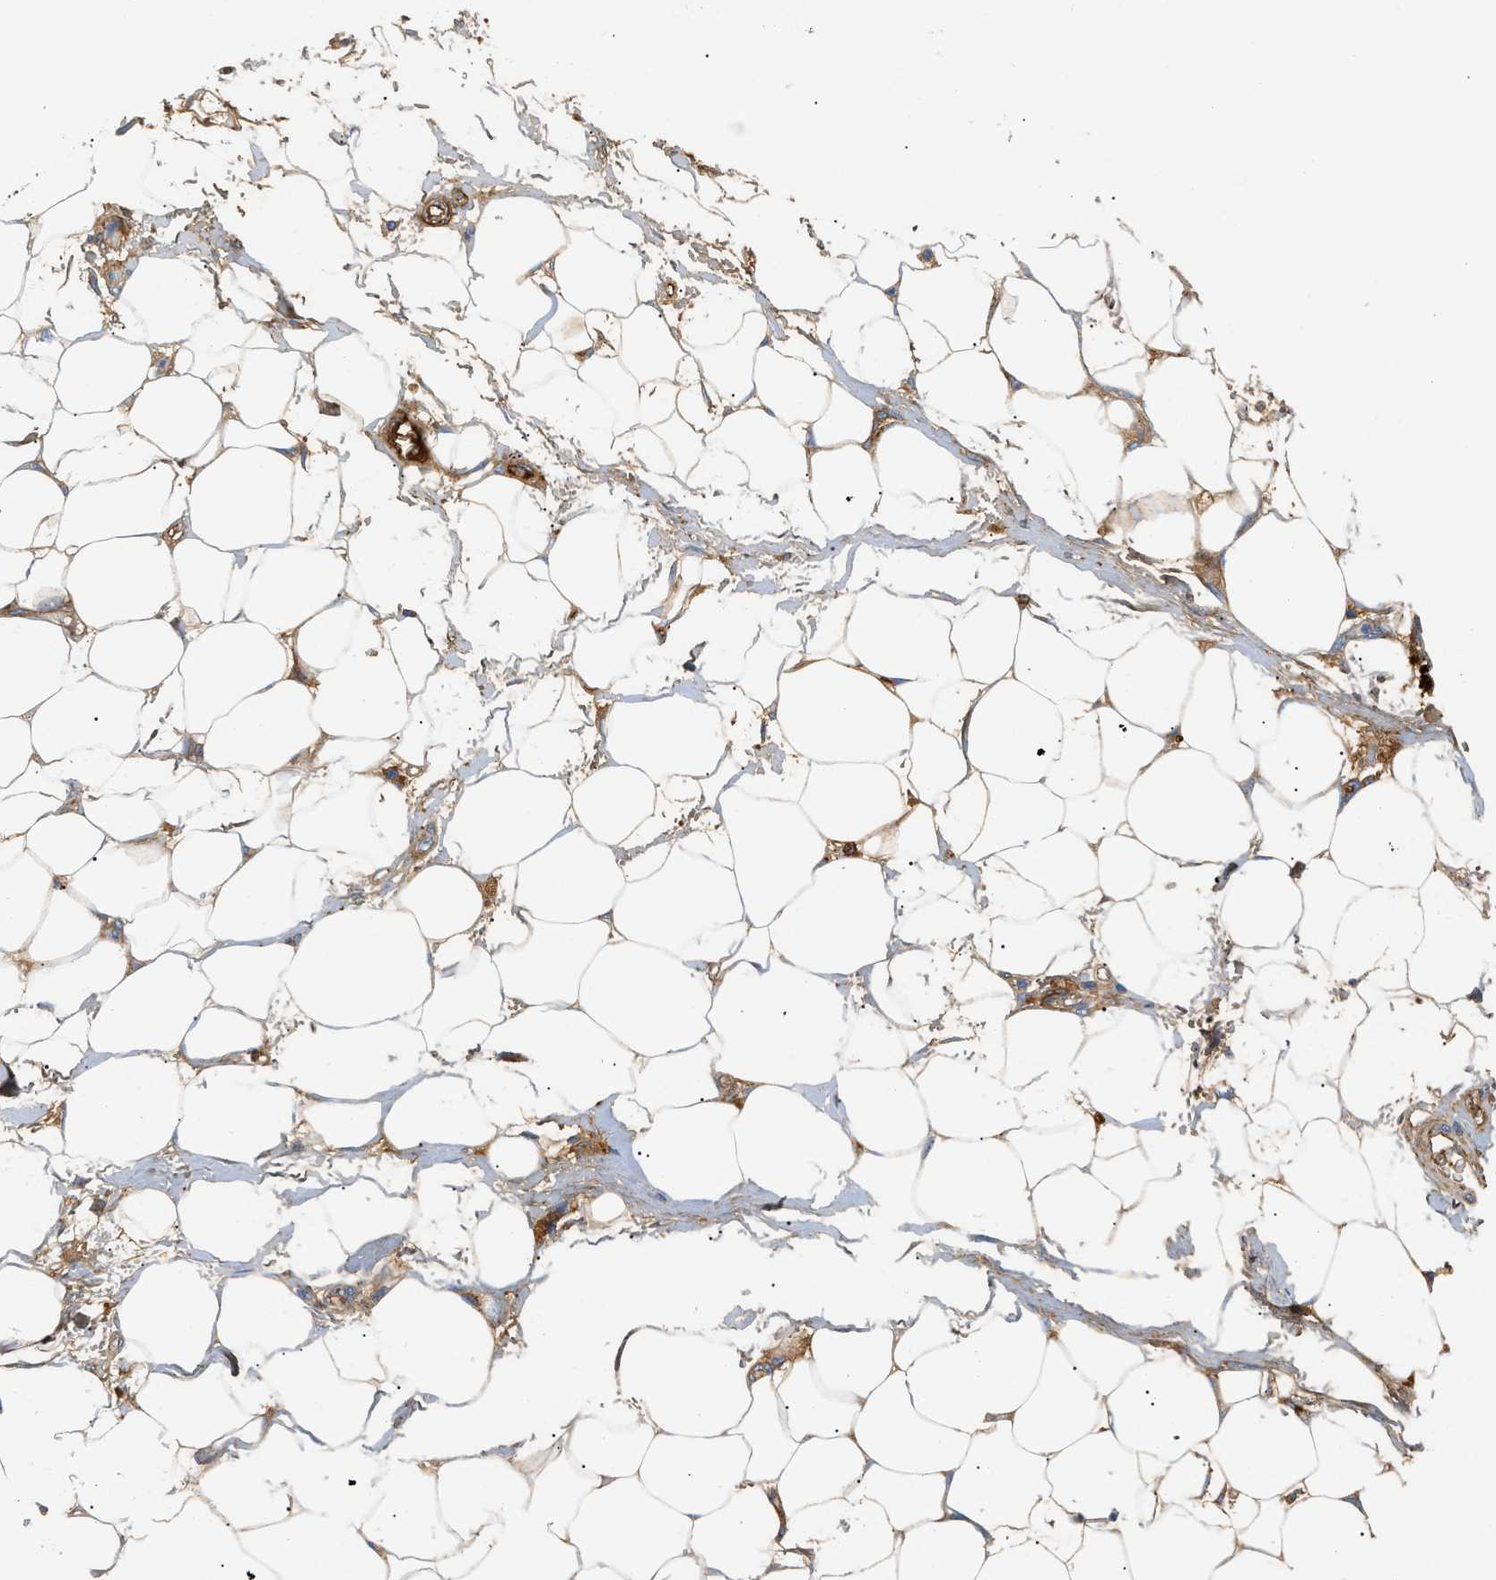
{"staining": {"intensity": "weak", "quantity": ">75%", "location": "cytoplasmic/membranous"}, "tissue": "adipose tissue", "cell_type": "Adipocytes", "image_type": "normal", "snomed": [{"axis": "morphology", "description": "Normal tissue, NOS"}, {"axis": "morphology", "description": "Urothelial carcinoma, High grade"}, {"axis": "topography", "description": "Vascular tissue"}, {"axis": "topography", "description": "Urinary bladder"}], "caption": "Benign adipose tissue exhibits weak cytoplasmic/membranous positivity in approximately >75% of adipocytes, visualized by immunohistochemistry. The staining was performed using DAB to visualize the protein expression in brown, while the nuclei were stained in blue with hematoxylin (Magnification: 20x).", "gene": "CFH", "patient": {"sex": "female", "age": 56}}